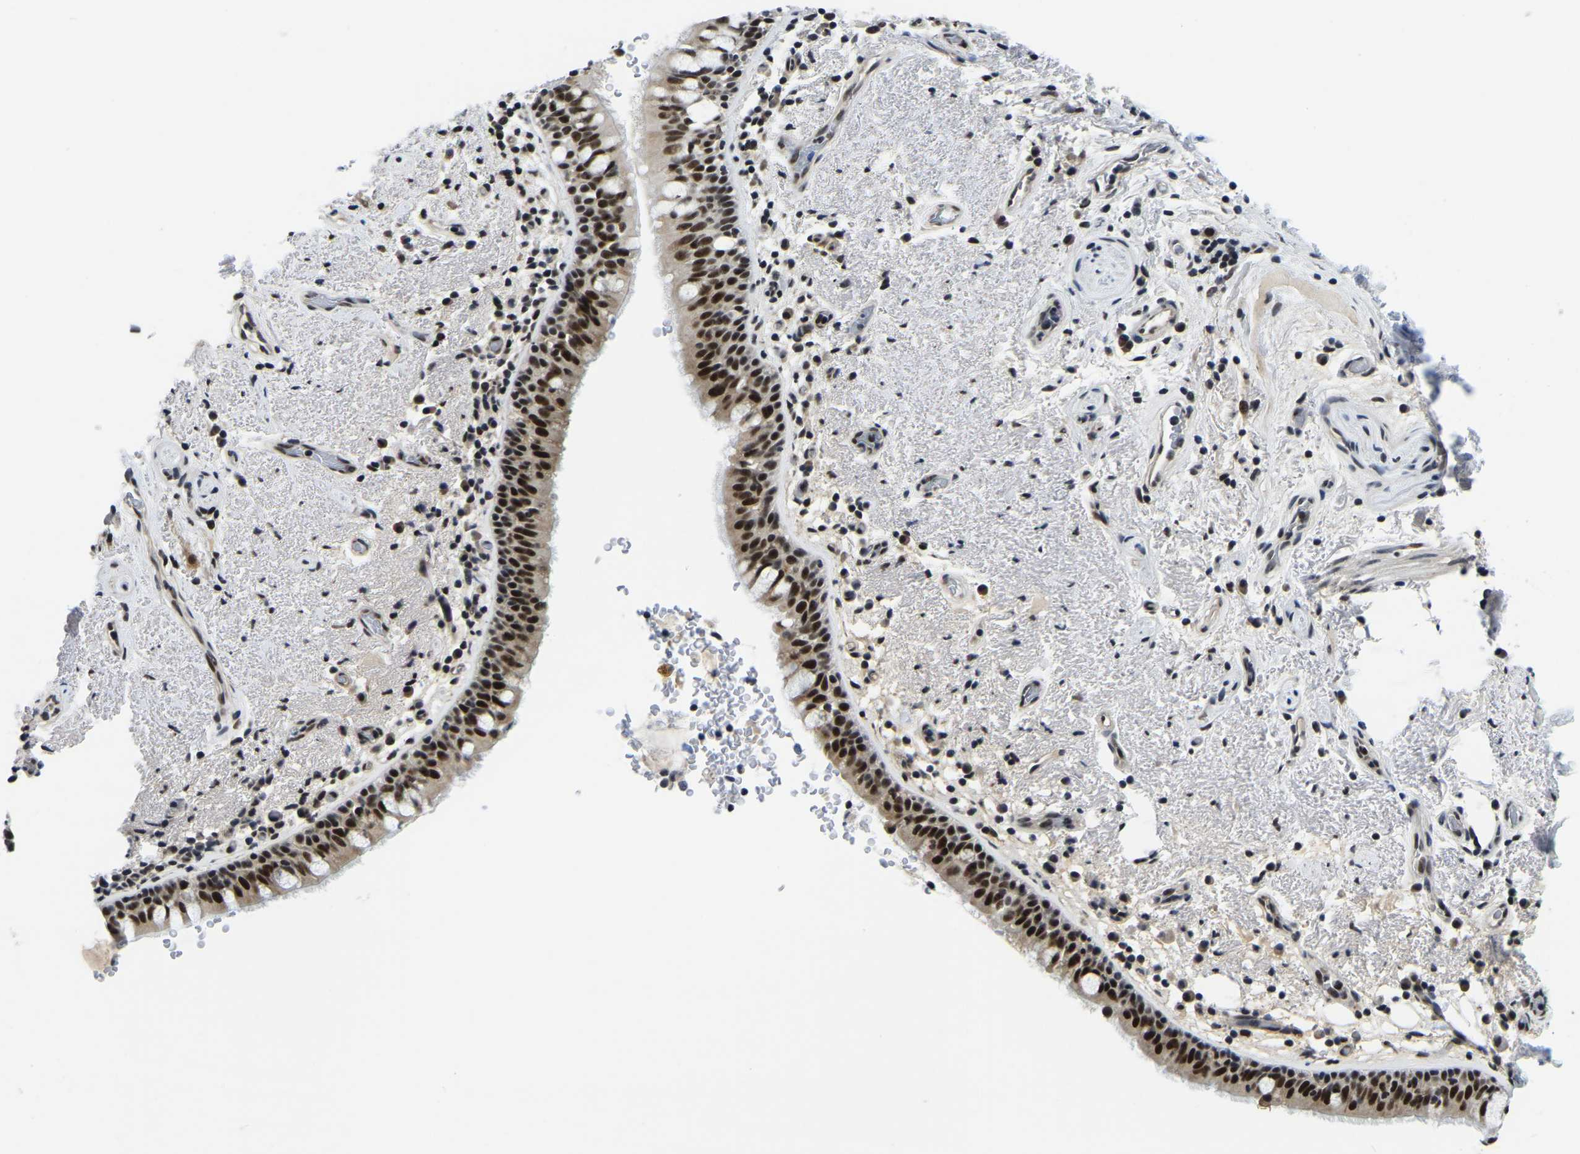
{"staining": {"intensity": "strong", "quantity": ">75%", "location": "nuclear"}, "tissue": "bronchus", "cell_type": "Respiratory epithelial cells", "image_type": "normal", "snomed": [{"axis": "morphology", "description": "Normal tissue, NOS"}, {"axis": "morphology", "description": "Inflammation, NOS"}, {"axis": "topography", "description": "Cartilage tissue"}, {"axis": "topography", "description": "Bronchus"}], "caption": "Bronchus stained with a brown dye shows strong nuclear positive expression in approximately >75% of respiratory epithelial cells.", "gene": "POLDIP3", "patient": {"sex": "male", "age": 77}}